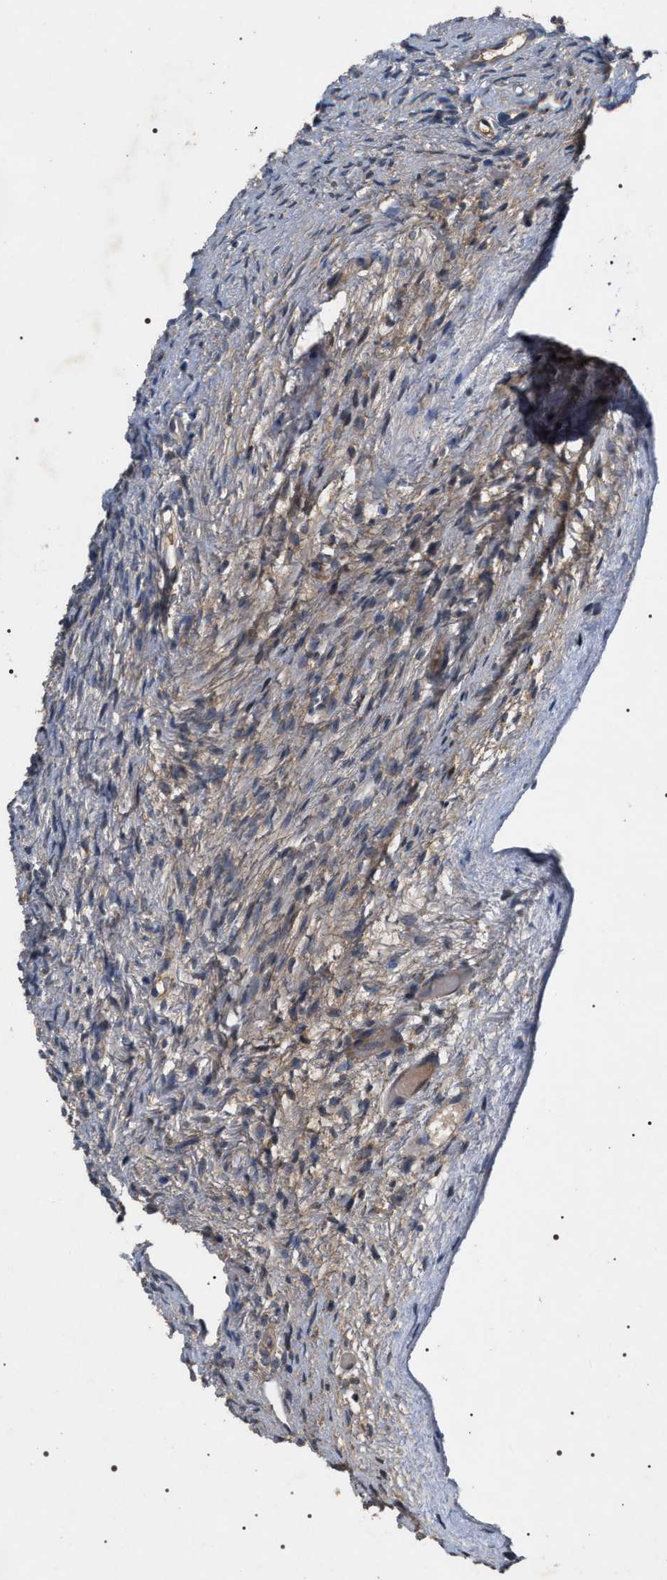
{"staining": {"intensity": "negative", "quantity": "none", "location": "none"}, "tissue": "ovary", "cell_type": "Ovarian stroma cells", "image_type": "normal", "snomed": [{"axis": "morphology", "description": "Normal tissue, NOS"}, {"axis": "topography", "description": "Ovary"}], "caption": "A high-resolution micrograph shows IHC staining of benign ovary, which exhibits no significant expression in ovarian stroma cells.", "gene": "IFT81", "patient": {"sex": "female", "age": 33}}